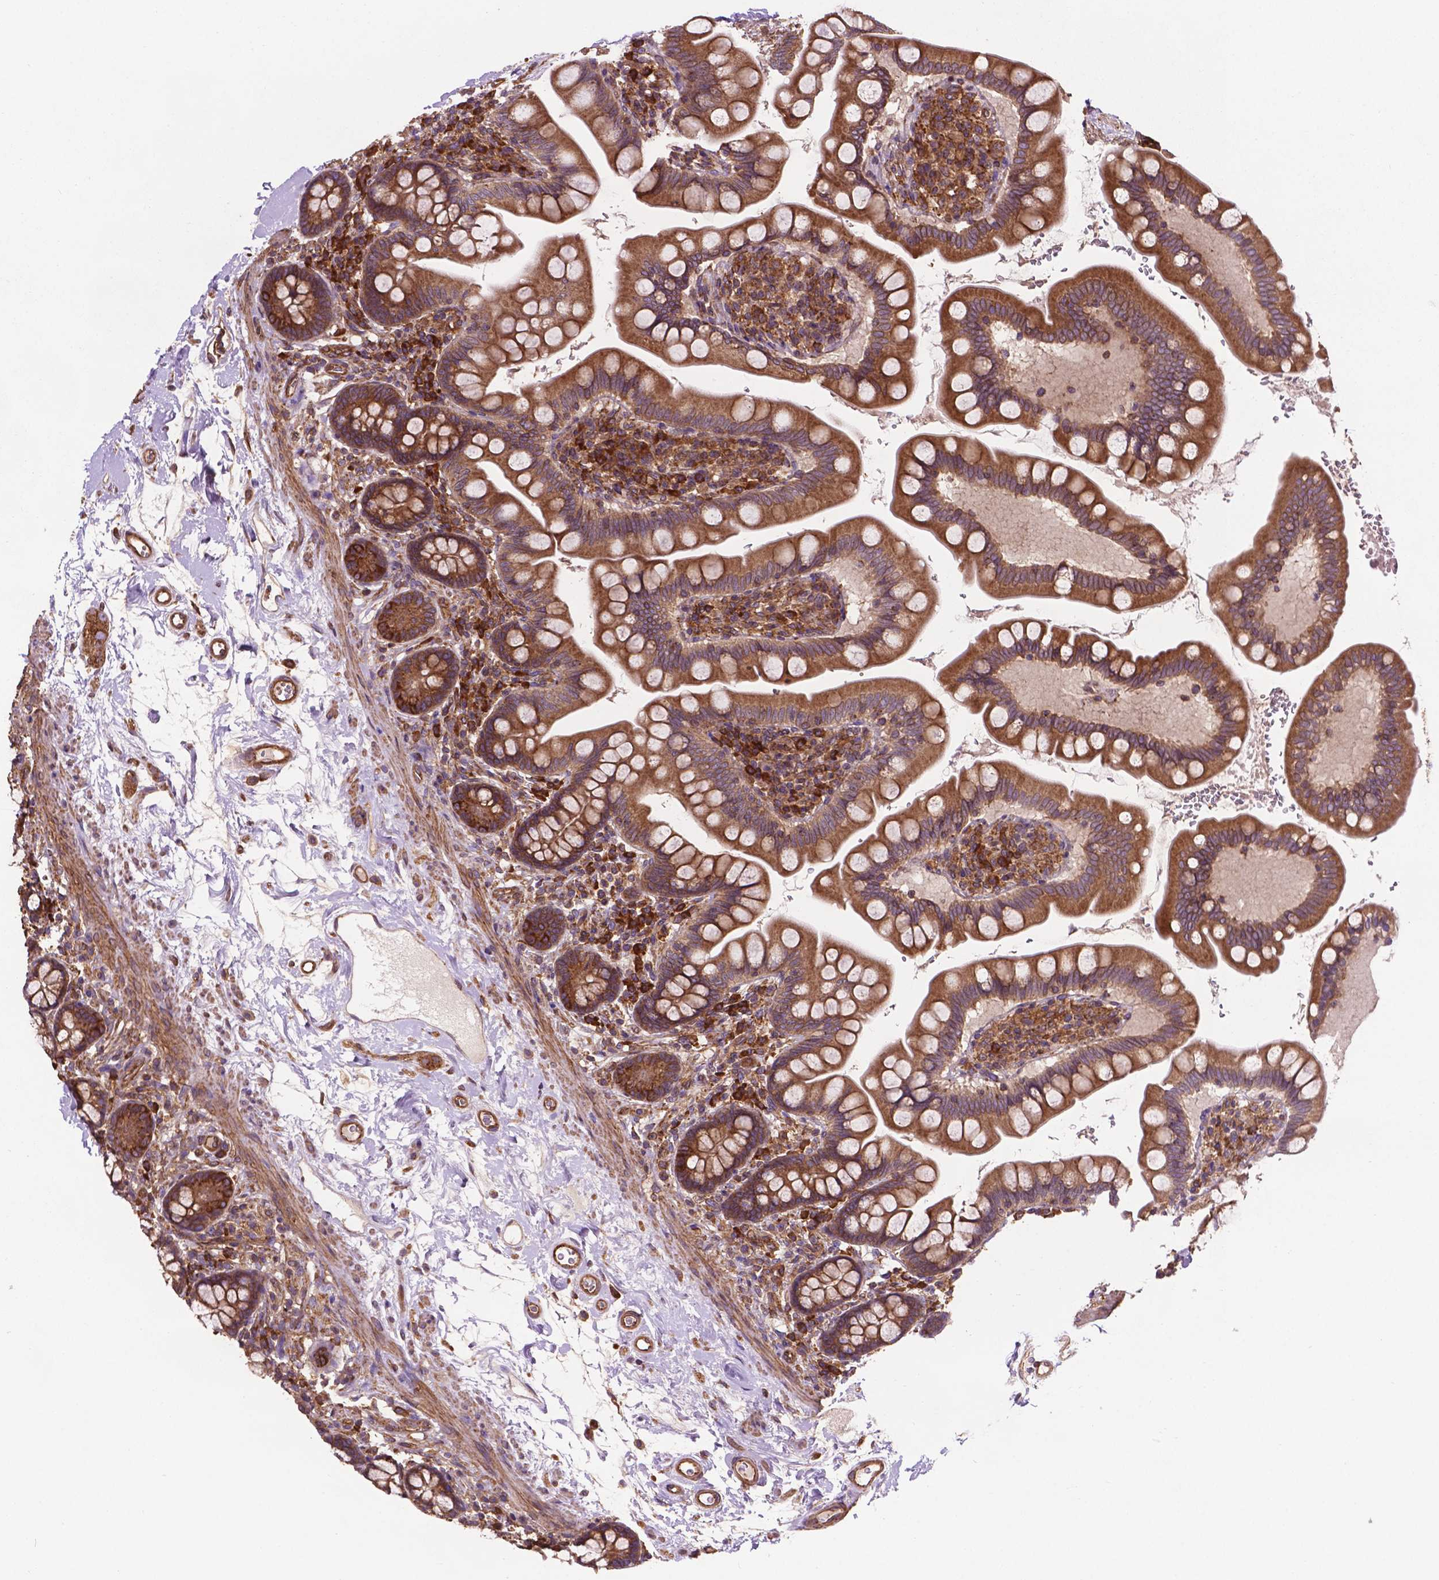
{"staining": {"intensity": "moderate", "quantity": ">75%", "location": "cytoplasmic/membranous"}, "tissue": "small intestine", "cell_type": "Glandular cells", "image_type": "normal", "snomed": [{"axis": "morphology", "description": "Normal tissue, NOS"}, {"axis": "topography", "description": "Small intestine"}], "caption": "DAB (3,3'-diaminobenzidine) immunohistochemical staining of normal small intestine shows moderate cytoplasmic/membranous protein staining in about >75% of glandular cells. The protein of interest is stained brown, and the nuclei are stained in blue (DAB (3,3'-diaminobenzidine) IHC with brightfield microscopy, high magnification).", "gene": "CCDC71L", "patient": {"sex": "female", "age": 56}}